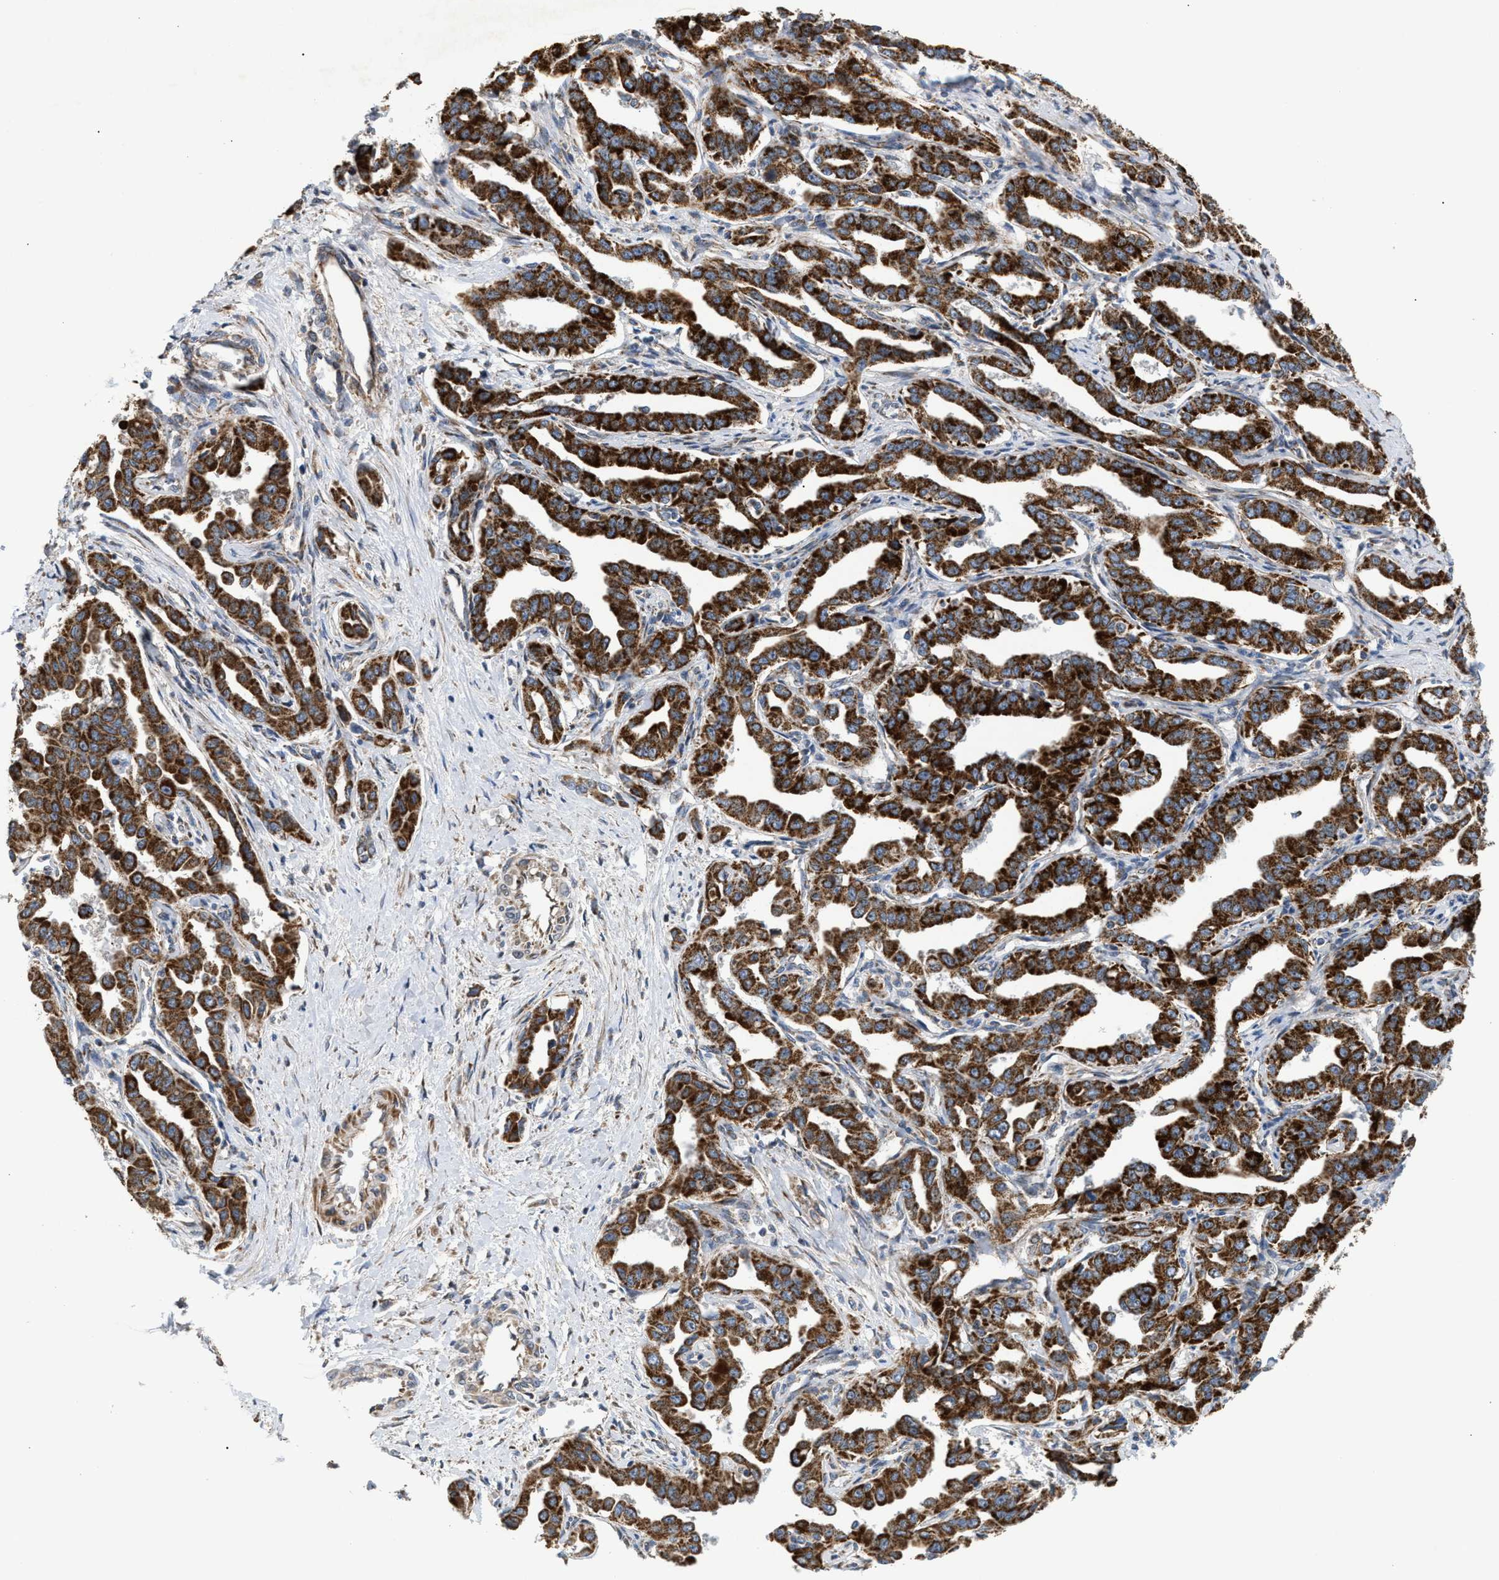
{"staining": {"intensity": "strong", "quantity": ">75%", "location": "cytoplasmic/membranous"}, "tissue": "liver cancer", "cell_type": "Tumor cells", "image_type": "cancer", "snomed": [{"axis": "morphology", "description": "Cholangiocarcinoma"}, {"axis": "topography", "description": "Liver"}], "caption": "Approximately >75% of tumor cells in liver cancer (cholangiocarcinoma) reveal strong cytoplasmic/membranous protein positivity as visualized by brown immunohistochemical staining.", "gene": "TACO1", "patient": {"sex": "male", "age": 59}}